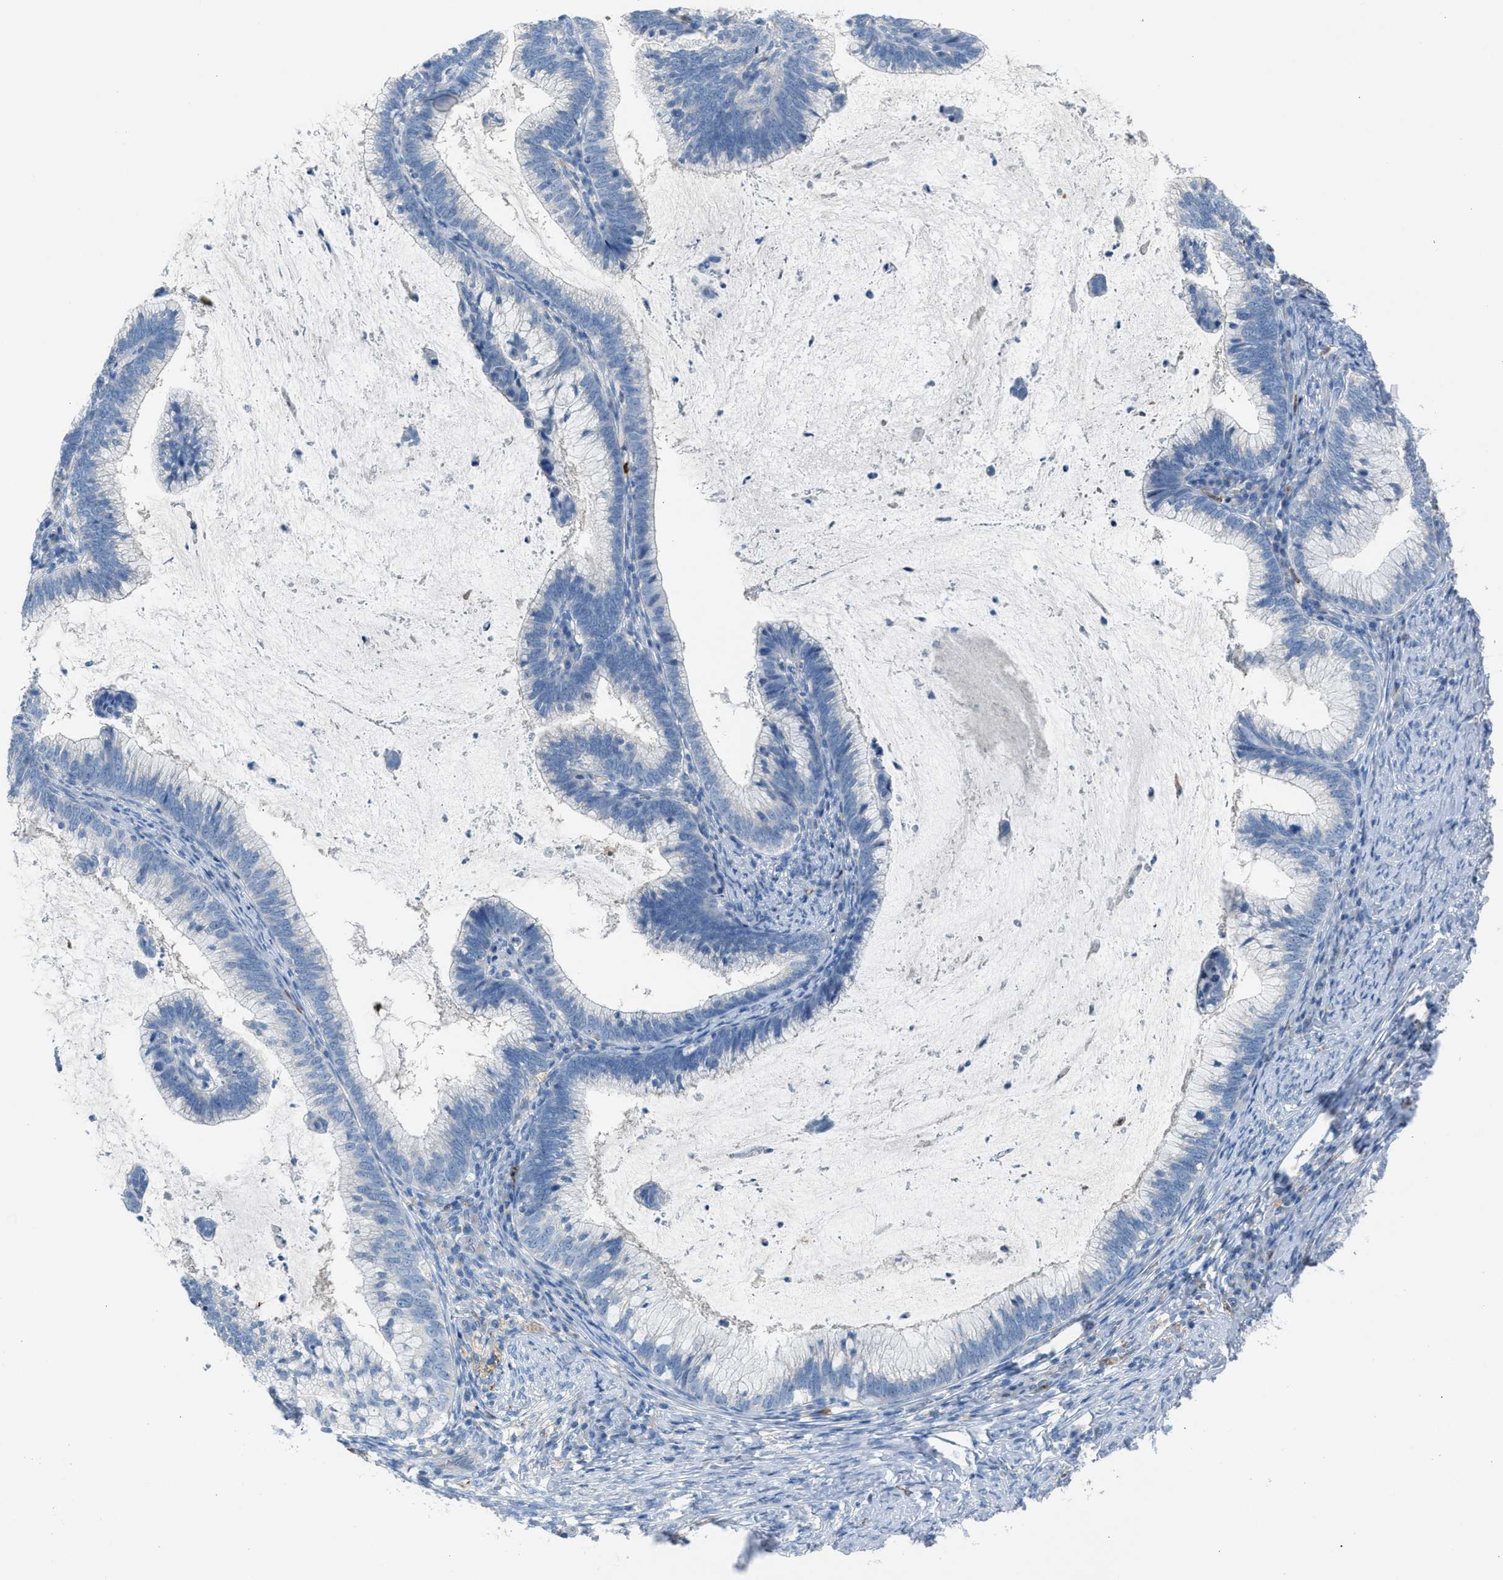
{"staining": {"intensity": "negative", "quantity": "none", "location": "none"}, "tissue": "cervical cancer", "cell_type": "Tumor cells", "image_type": "cancer", "snomed": [{"axis": "morphology", "description": "Adenocarcinoma, NOS"}, {"axis": "topography", "description": "Cervix"}], "caption": "Tumor cells are negative for brown protein staining in adenocarcinoma (cervical).", "gene": "CLEC10A", "patient": {"sex": "female", "age": 36}}